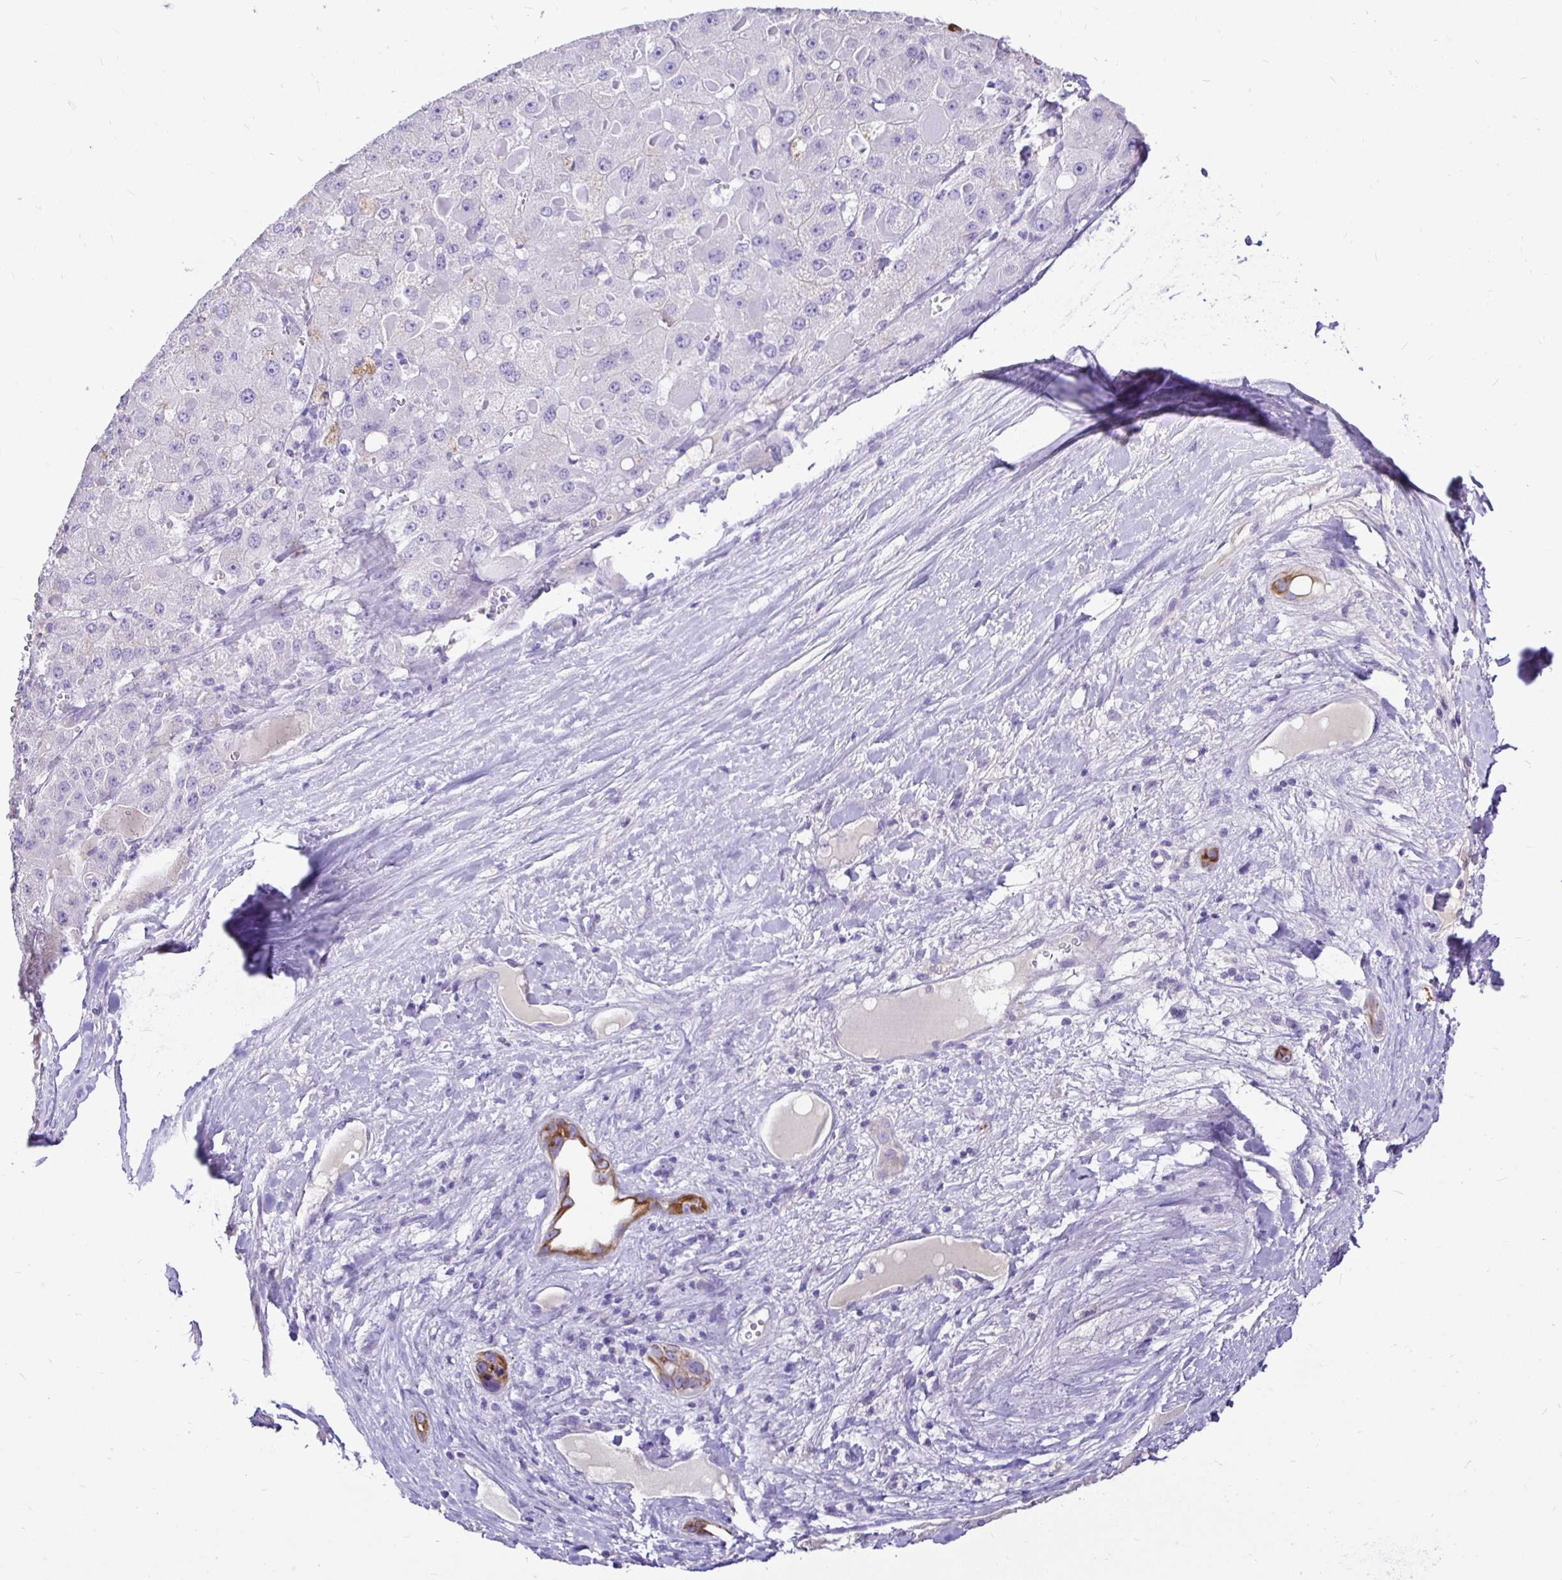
{"staining": {"intensity": "negative", "quantity": "none", "location": "none"}, "tissue": "liver cancer", "cell_type": "Tumor cells", "image_type": "cancer", "snomed": [{"axis": "morphology", "description": "Carcinoma, Hepatocellular, NOS"}, {"axis": "topography", "description": "Liver"}], "caption": "This is a histopathology image of immunohistochemistry (IHC) staining of hepatocellular carcinoma (liver), which shows no expression in tumor cells.", "gene": "TAF1D", "patient": {"sex": "female", "age": 73}}